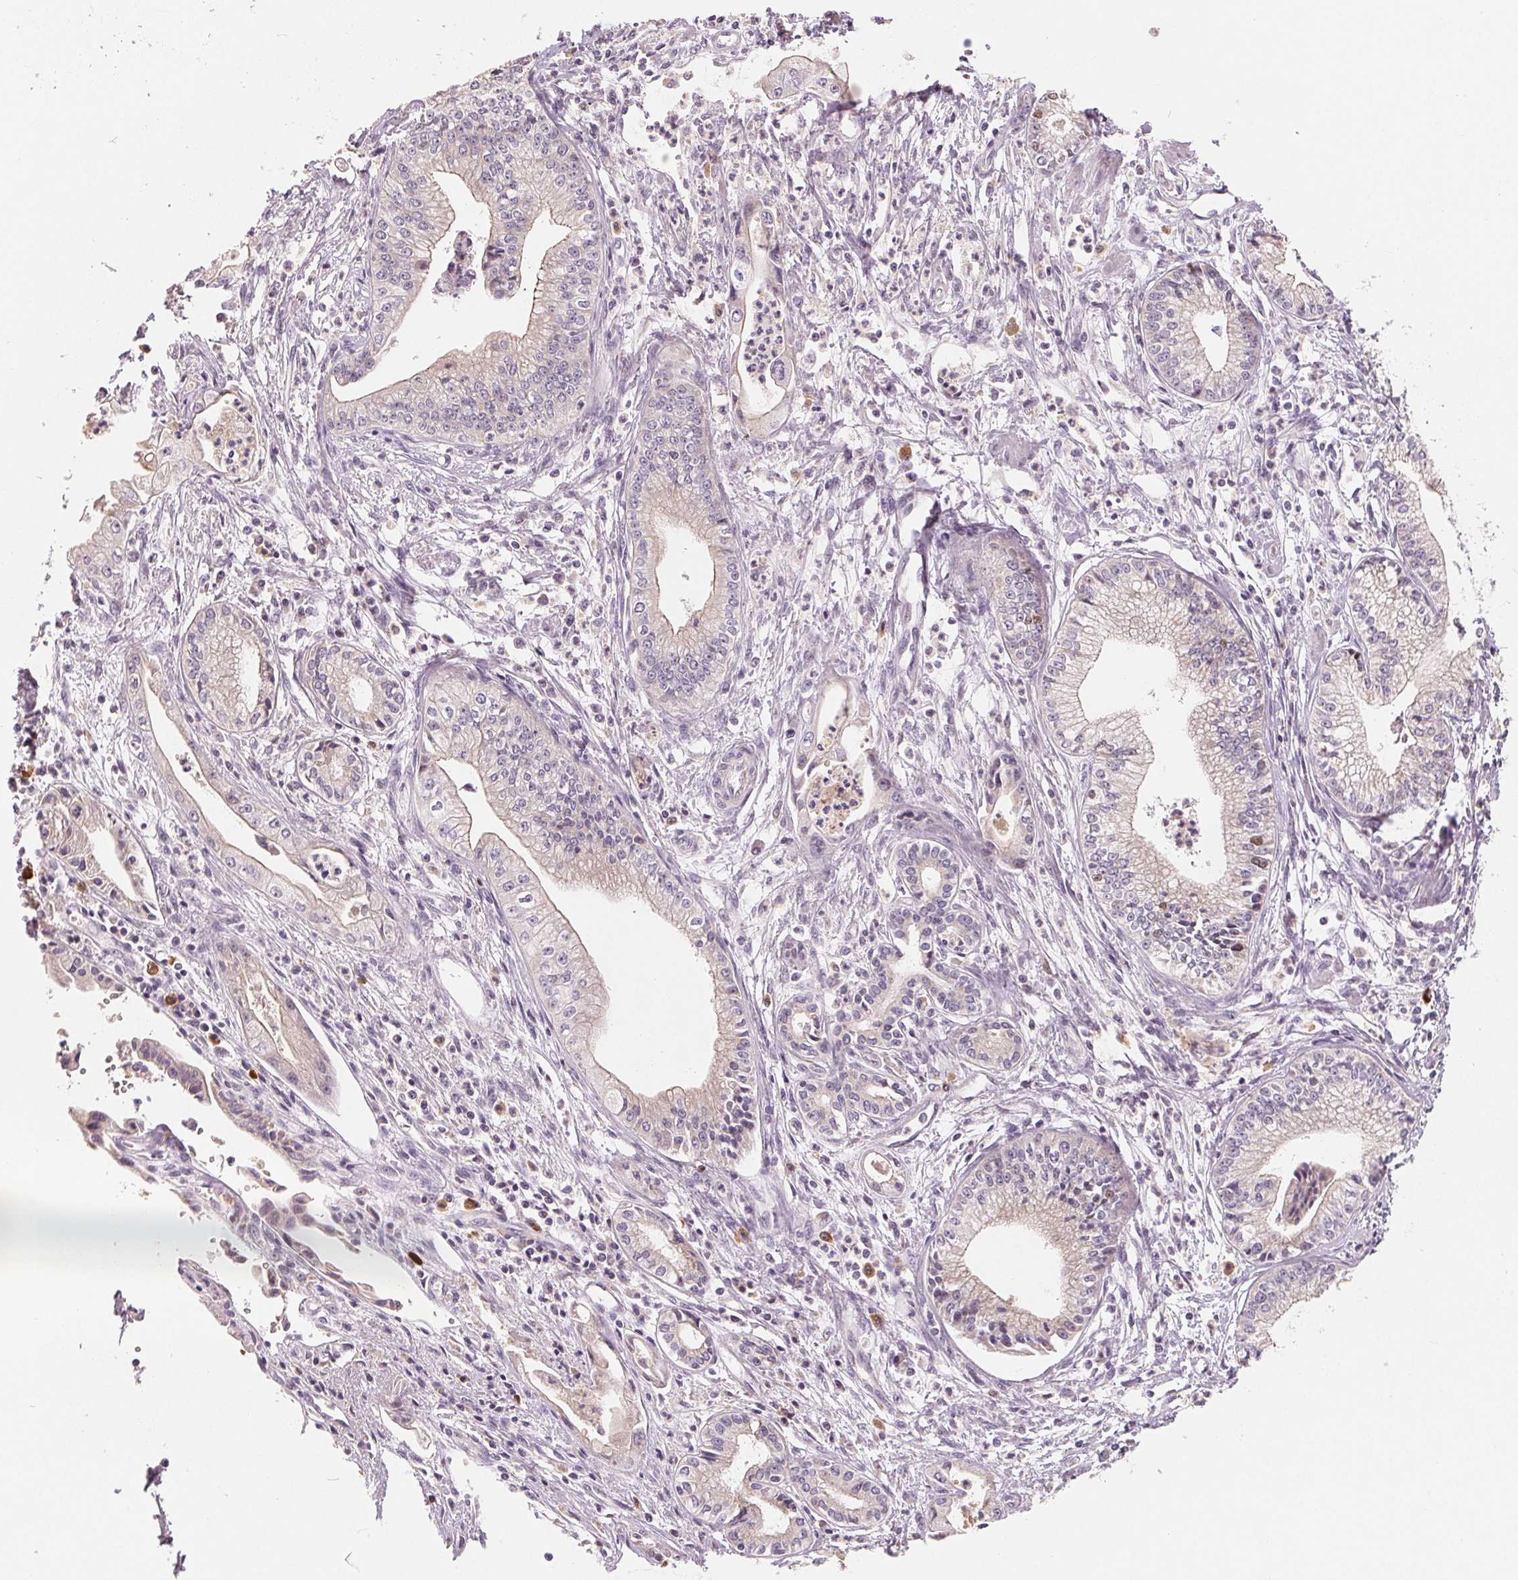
{"staining": {"intensity": "weak", "quantity": "<25%", "location": "cytoplasmic/membranous"}, "tissue": "pancreatic cancer", "cell_type": "Tumor cells", "image_type": "cancer", "snomed": [{"axis": "morphology", "description": "Adenocarcinoma, NOS"}, {"axis": "topography", "description": "Pancreas"}], "caption": "There is no significant expression in tumor cells of pancreatic adenocarcinoma.", "gene": "AQP8", "patient": {"sex": "female", "age": 65}}